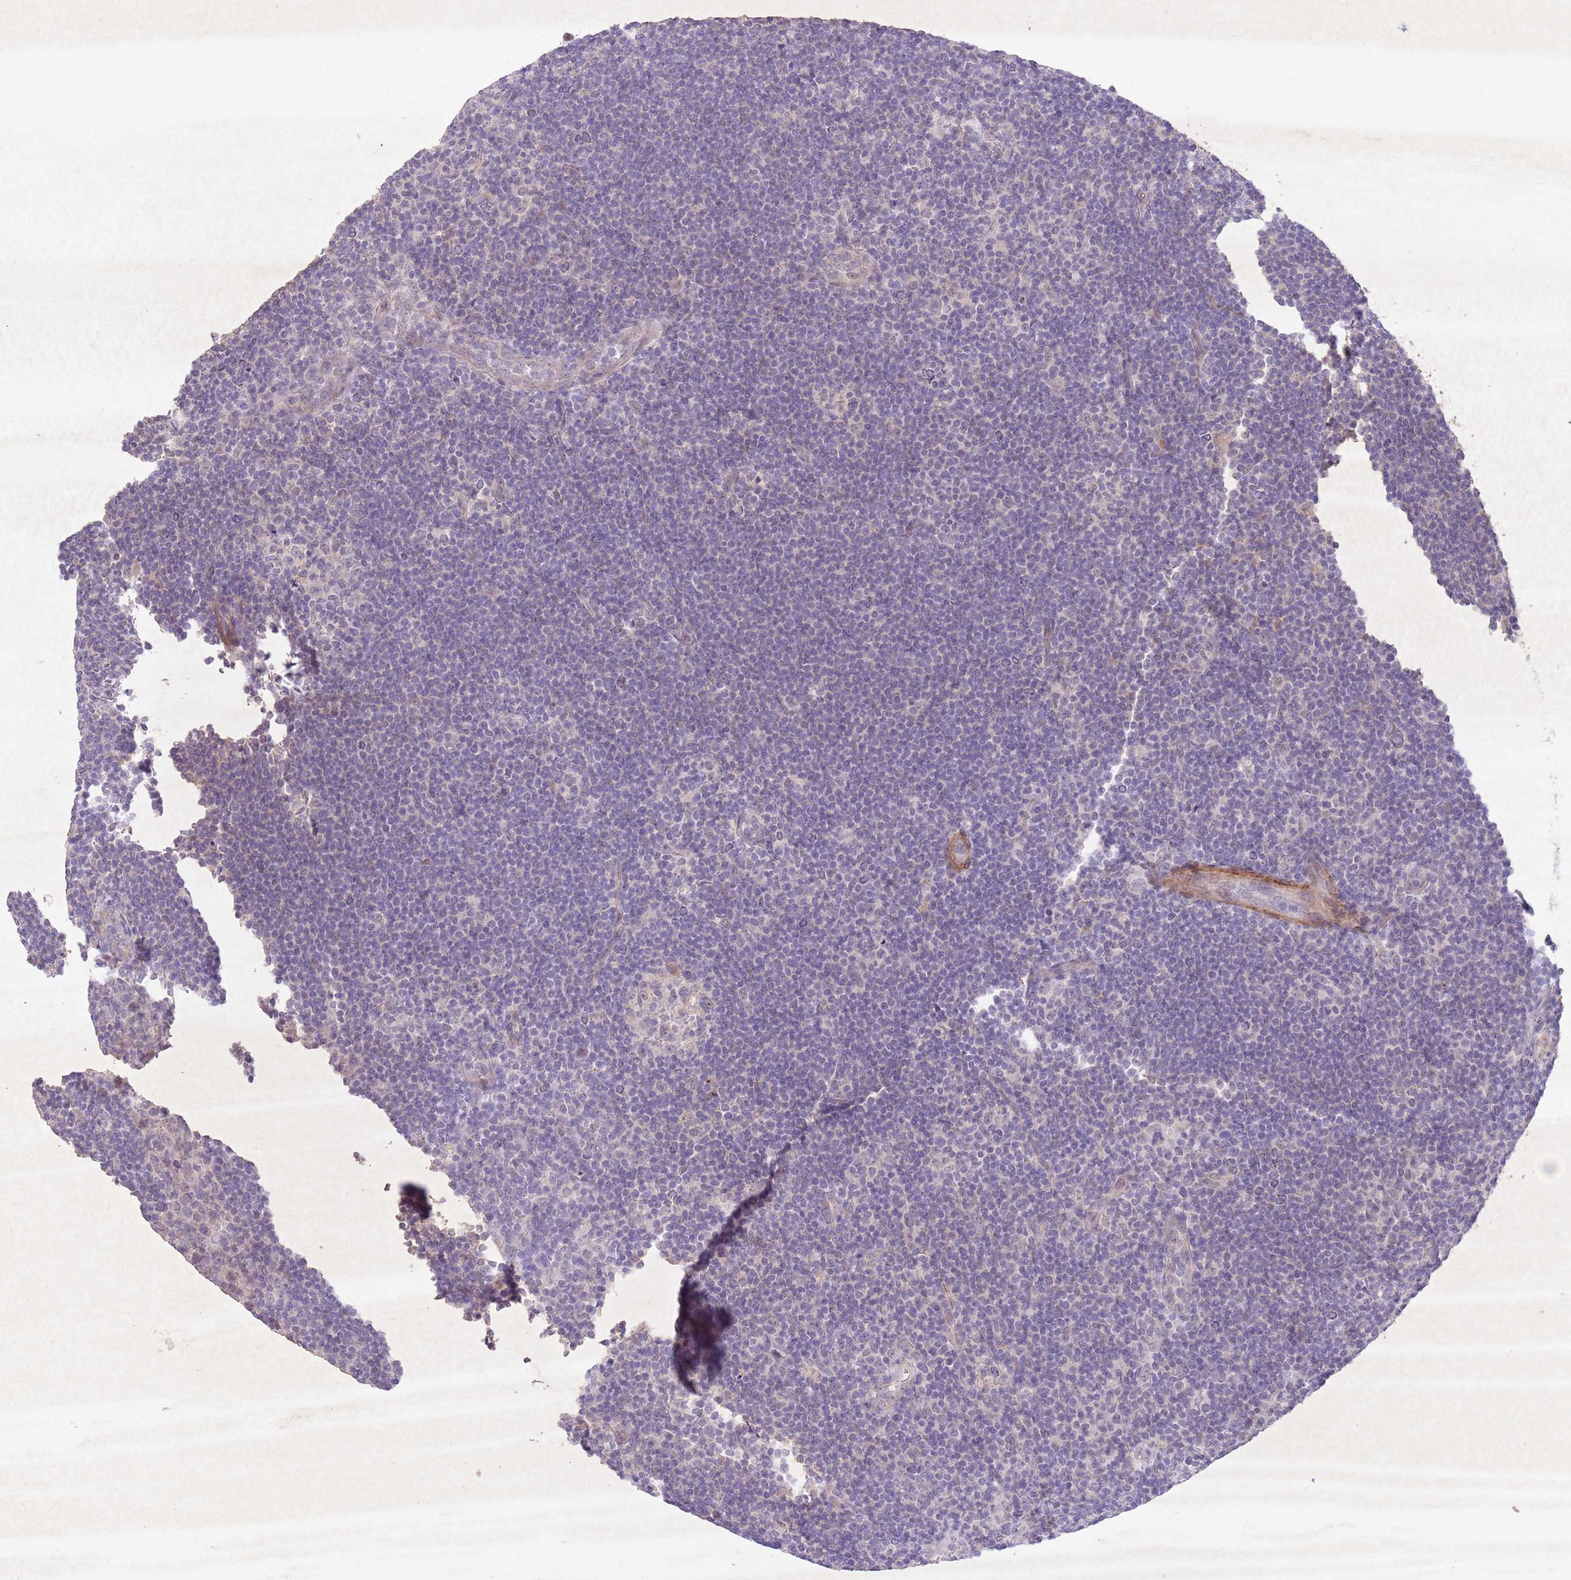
{"staining": {"intensity": "negative", "quantity": "none", "location": "none"}, "tissue": "lymphoma", "cell_type": "Tumor cells", "image_type": "cancer", "snomed": [{"axis": "morphology", "description": "Hodgkin's disease, NOS"}, {"axis": "topography", "description": "Lymph node"}], "caption": "Immunohistochemistry histopathology image of lymphoma stained for a protein (brown), which demonstrates no expression in tumor cells.", "gene": "CCNI", "patient": {"sex": "female", "age": 57}}